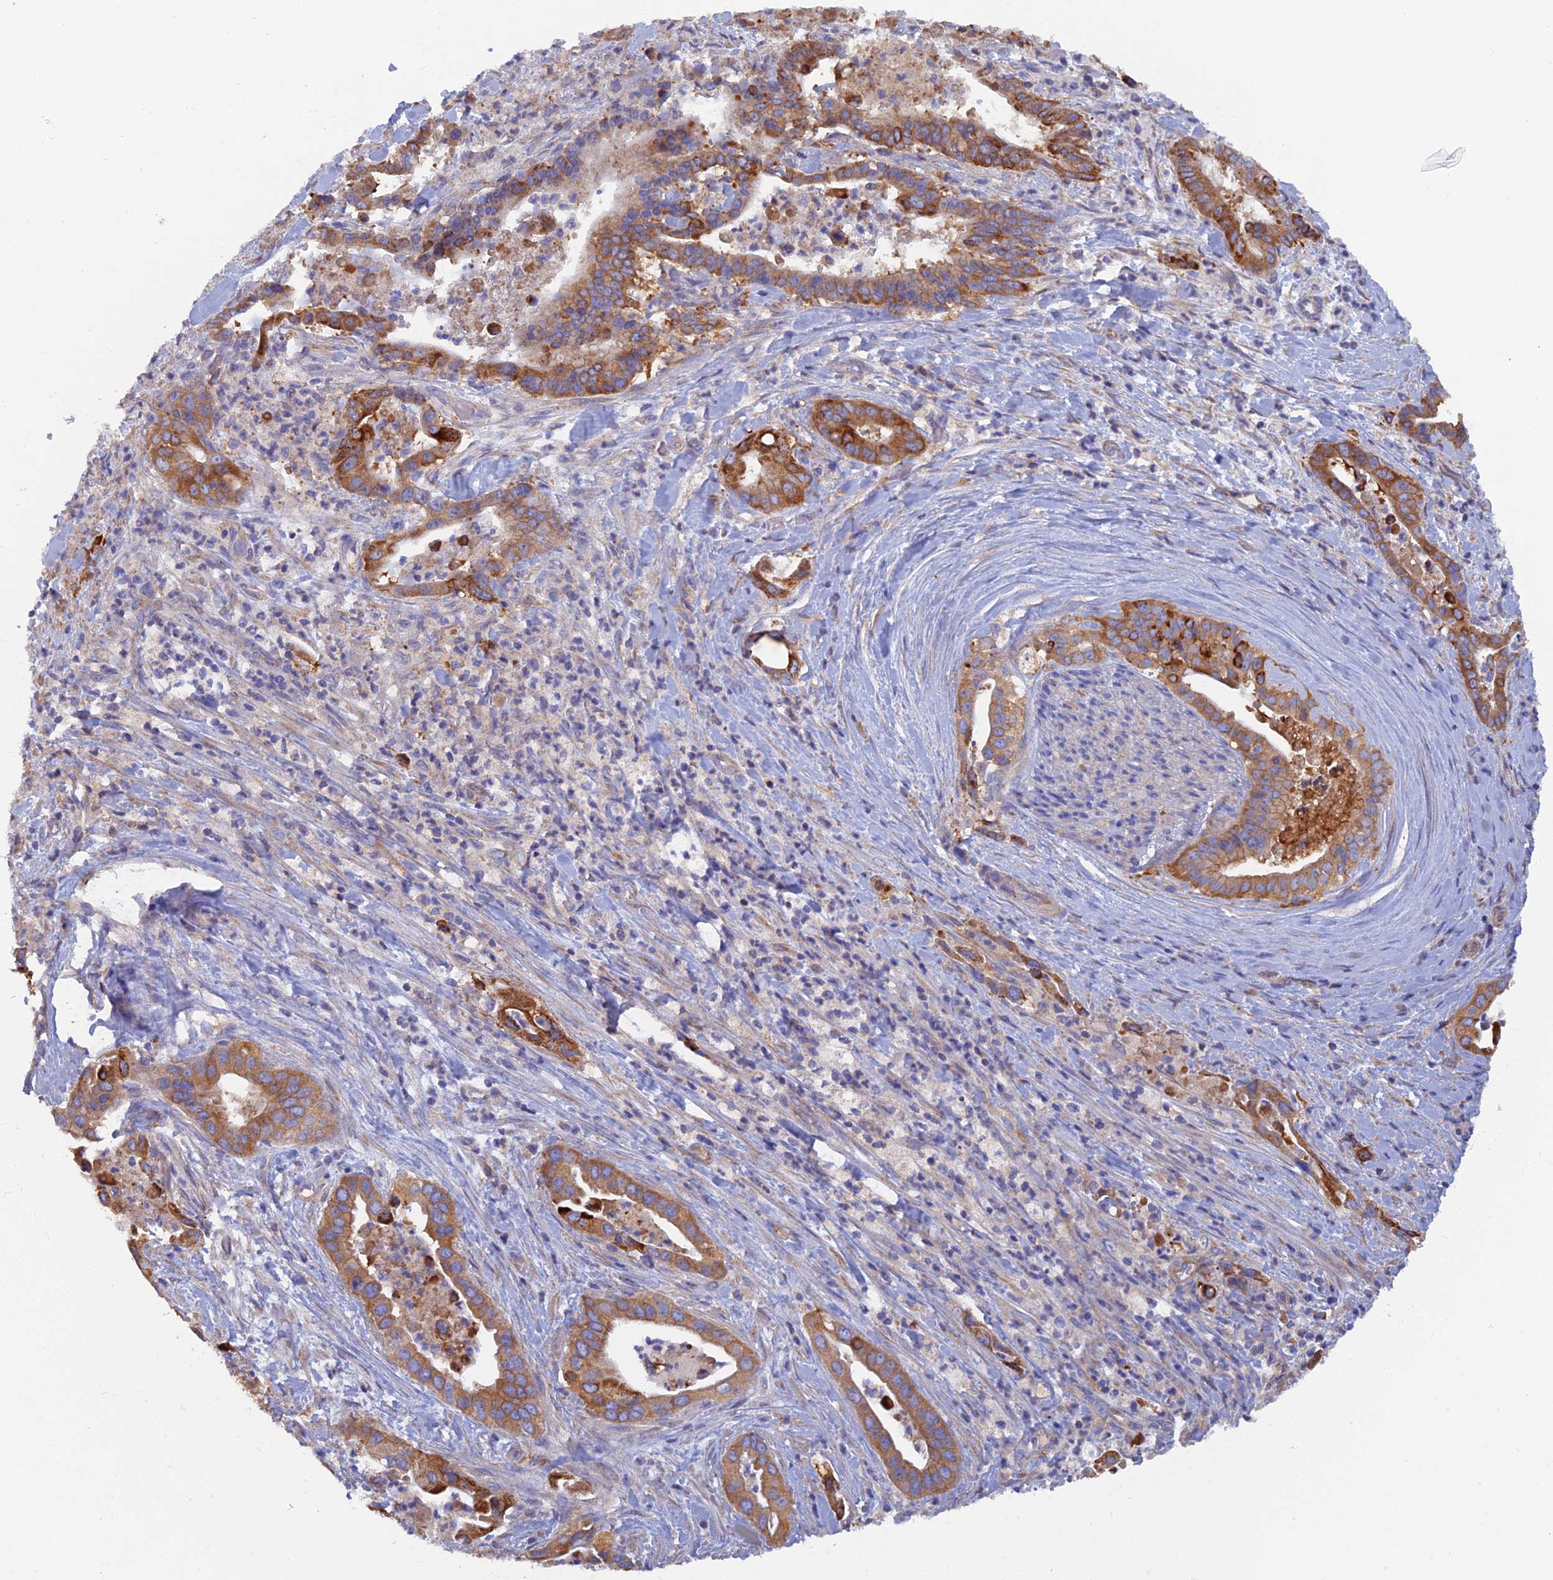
{"staining": {"intensity": "moderate", "quantity": ">75%", "location": "cytoplasmic/membranous"}, "tissue": "pancreatic cancer", "cell_type": "Tumor cells", "image_type": "cancer", "snomed": [{"axis": "morphology", "description": "Adenocarcinoma, NOS"}, {"axis": "topography", "description": "Pancreas"}], "caption": "This is an image of immunohistochemistry (IHC) staining of pancreatic cancer (adenocarcinoma), which shows moderate positivity in the cytoplasmic/membranous of tumor cells.", "gene": "TMEM44", "patient": {"sex": "female", "age": 77}}